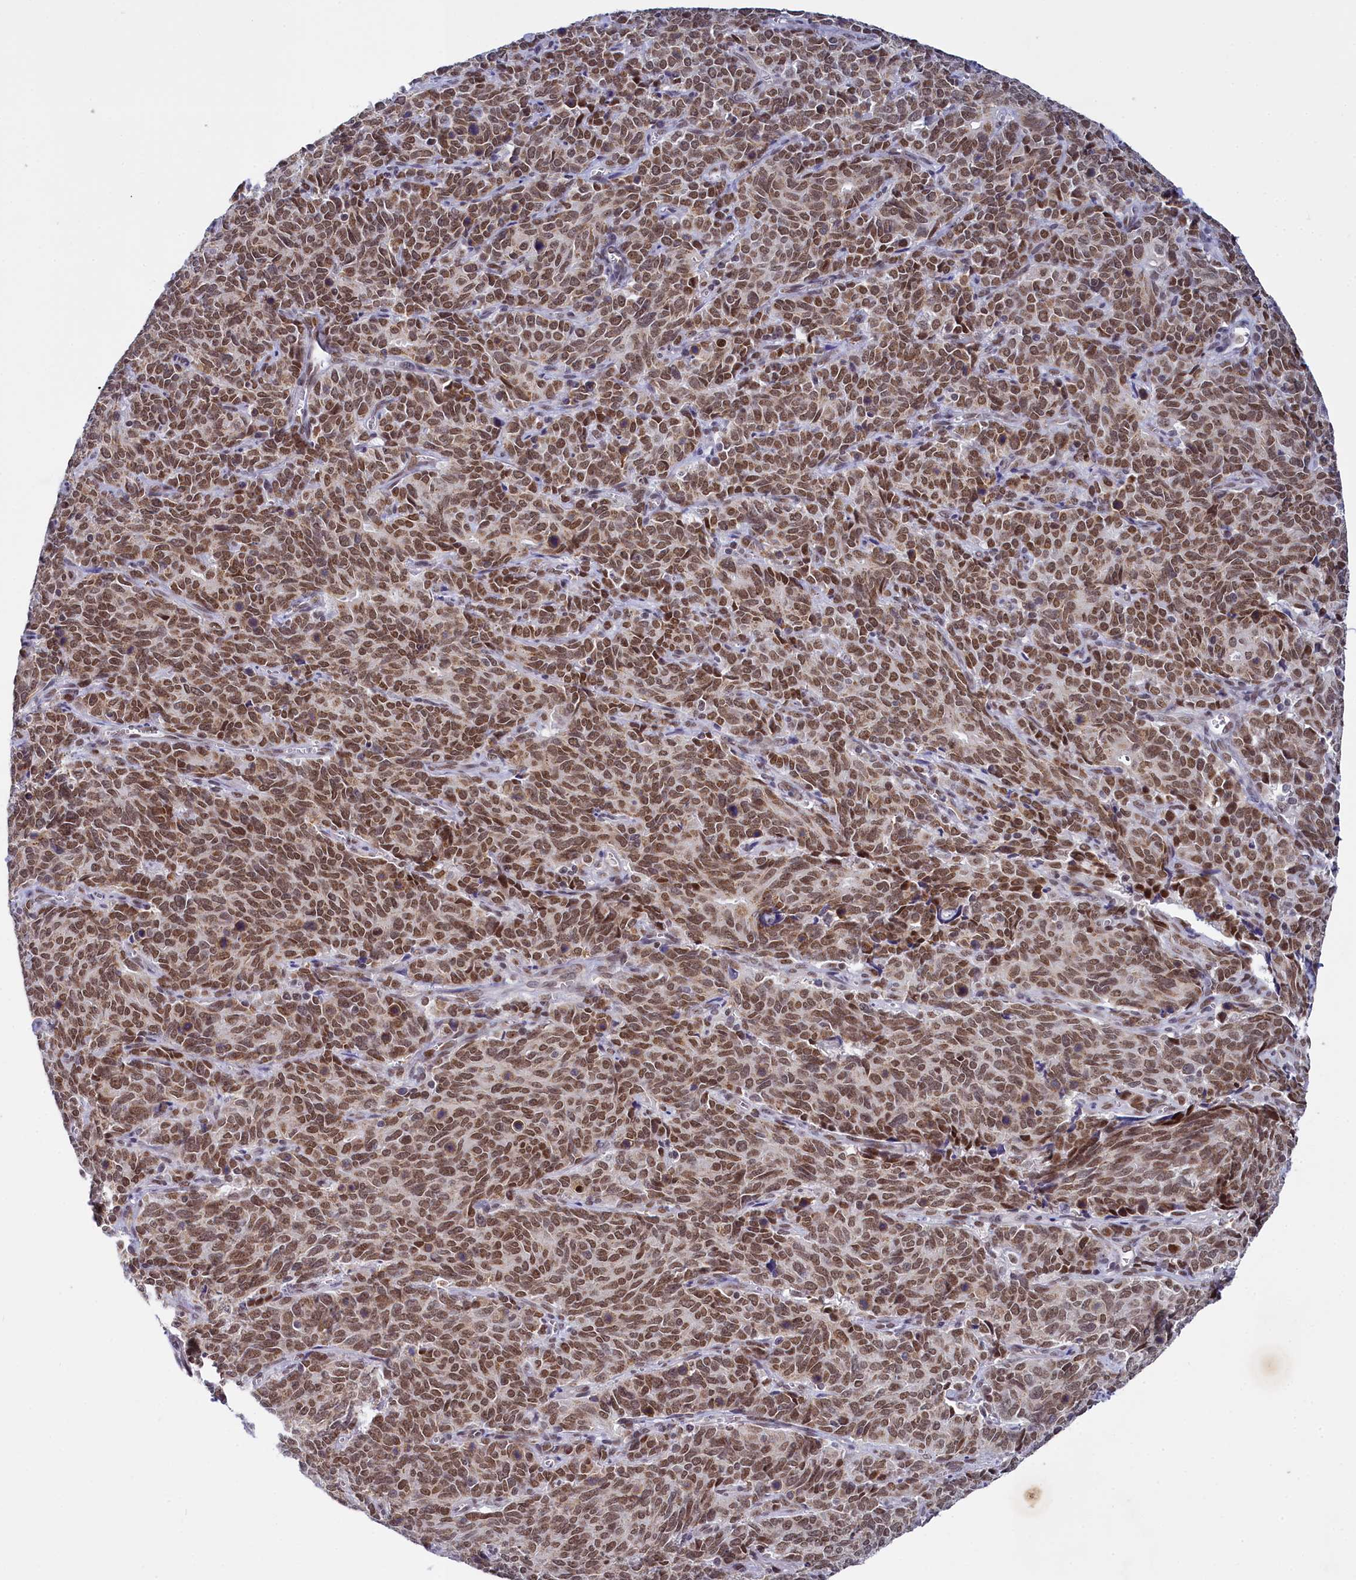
{"staining": {"intensity": "moderate", "quantity": ">75%", "location": "nuclear"}, "tissue": "cervical cancer", "cell_type": "Tumor cells", "image_type": "cancer", "snomed": [{"axis": "morphology", "description": "Squamous cell carcinoma, NOS"}, {"axis": "topography", "description": "Cervix"}], "caption": "Immunohistochemical staining of human cervical squamous cell carcinoma displays moderate nuclear protein staining in about >75% of tumor cells. (DAB (3,3'-diaminobenzidine) = brown stain, brightfield microscopy at high magnification).", "gene": "PPHLN1", "patient": {"sex": "female", "age": 60}}